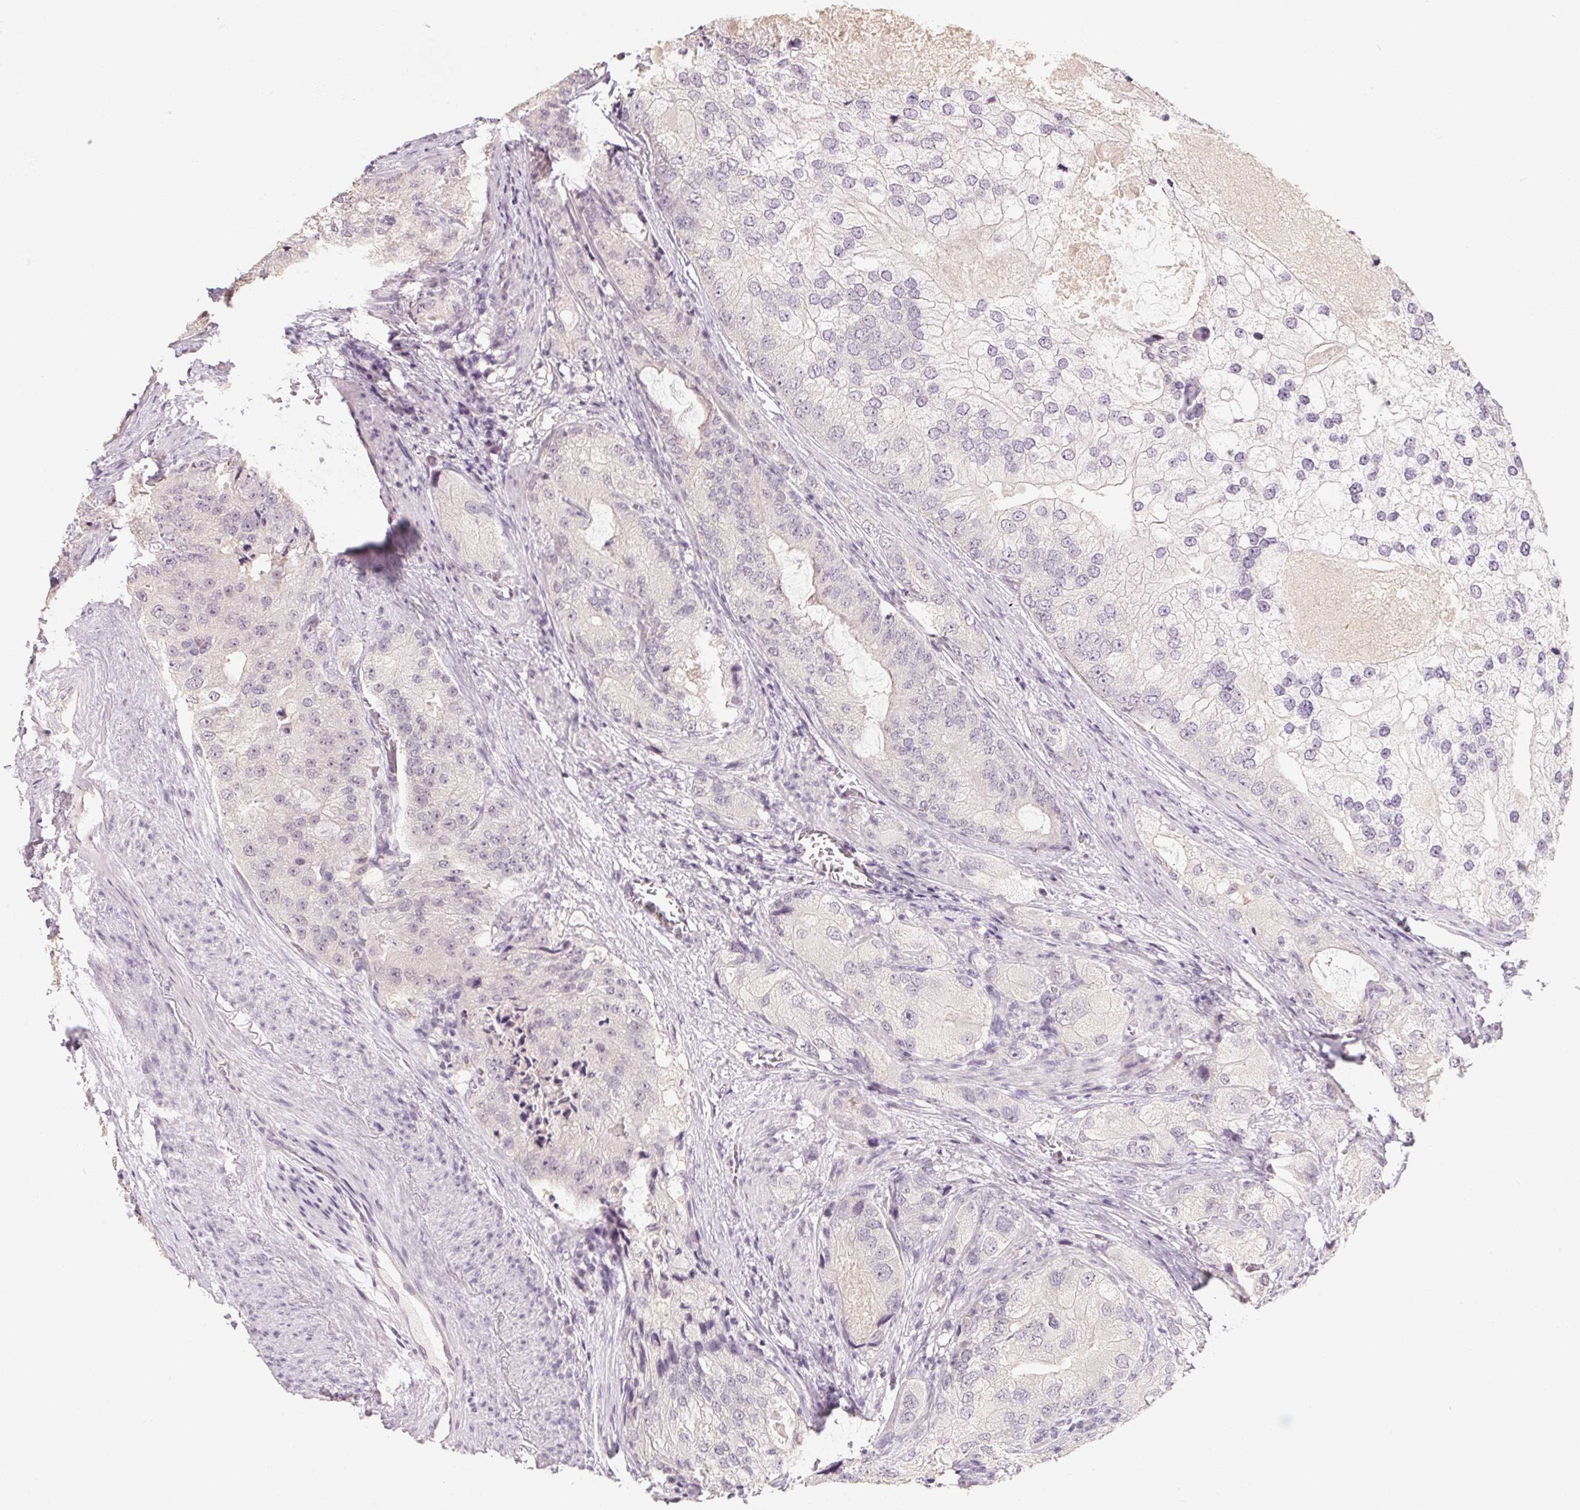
{"staining": {"intensity": "negative", "quantity": "none", "location": "none"}, "tissue": "prostate cancer", "cell_type": "Tumor cells", "image_type": "cancer", "snomed": [{"axis": "morphology", "description": "Adenocarcinoma, High grade"}, {"axis": "topography", "description": "Prostate"}], "caption": "The micrograph shows no significant positivity in tumor cells of prostate cancer (adenocarcinoma (high-grade)).", "gene": "CAPZA3", "patient": {"sex": "male", "age": 70}}